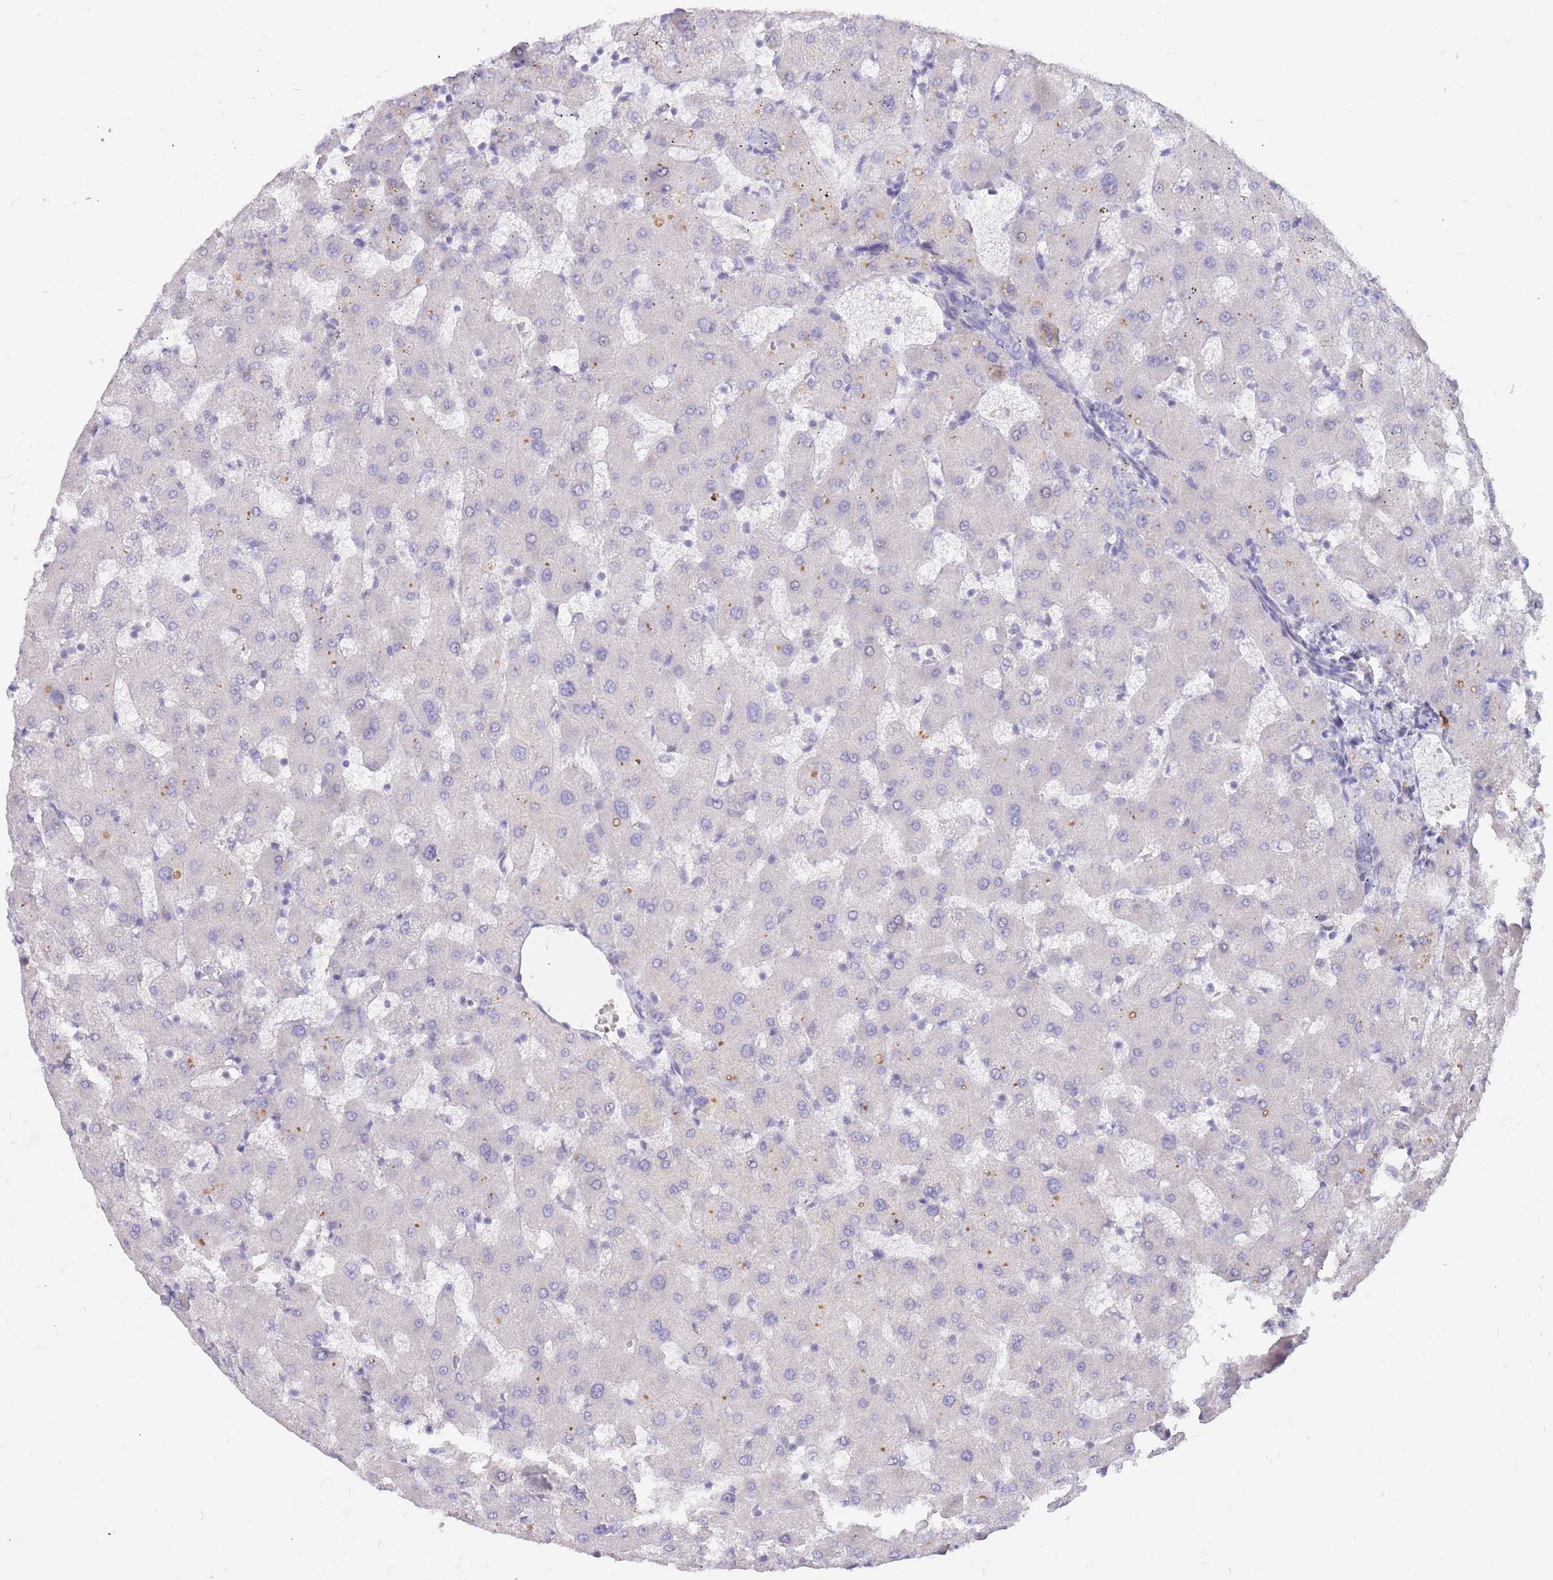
{"staining": {"intensity": "negative", "quantity": "none", "location": "none"}, "tissue": "liver", "cell_type": "Cholangiocytes", "image_type": "normal", "snomed": [{"axis": "morphology", "description": "Normal tissue, NOS"}, {"axis": "topography", "description": "Liver"}], "caption": "This is a image of IHC staining of normal liver, which shows no positivity in cholangiocytes. (DAB immunohistochemistry, high magnification).", "gene": "ERICH6B", "patient": {"sex": "female", "age": 63}}